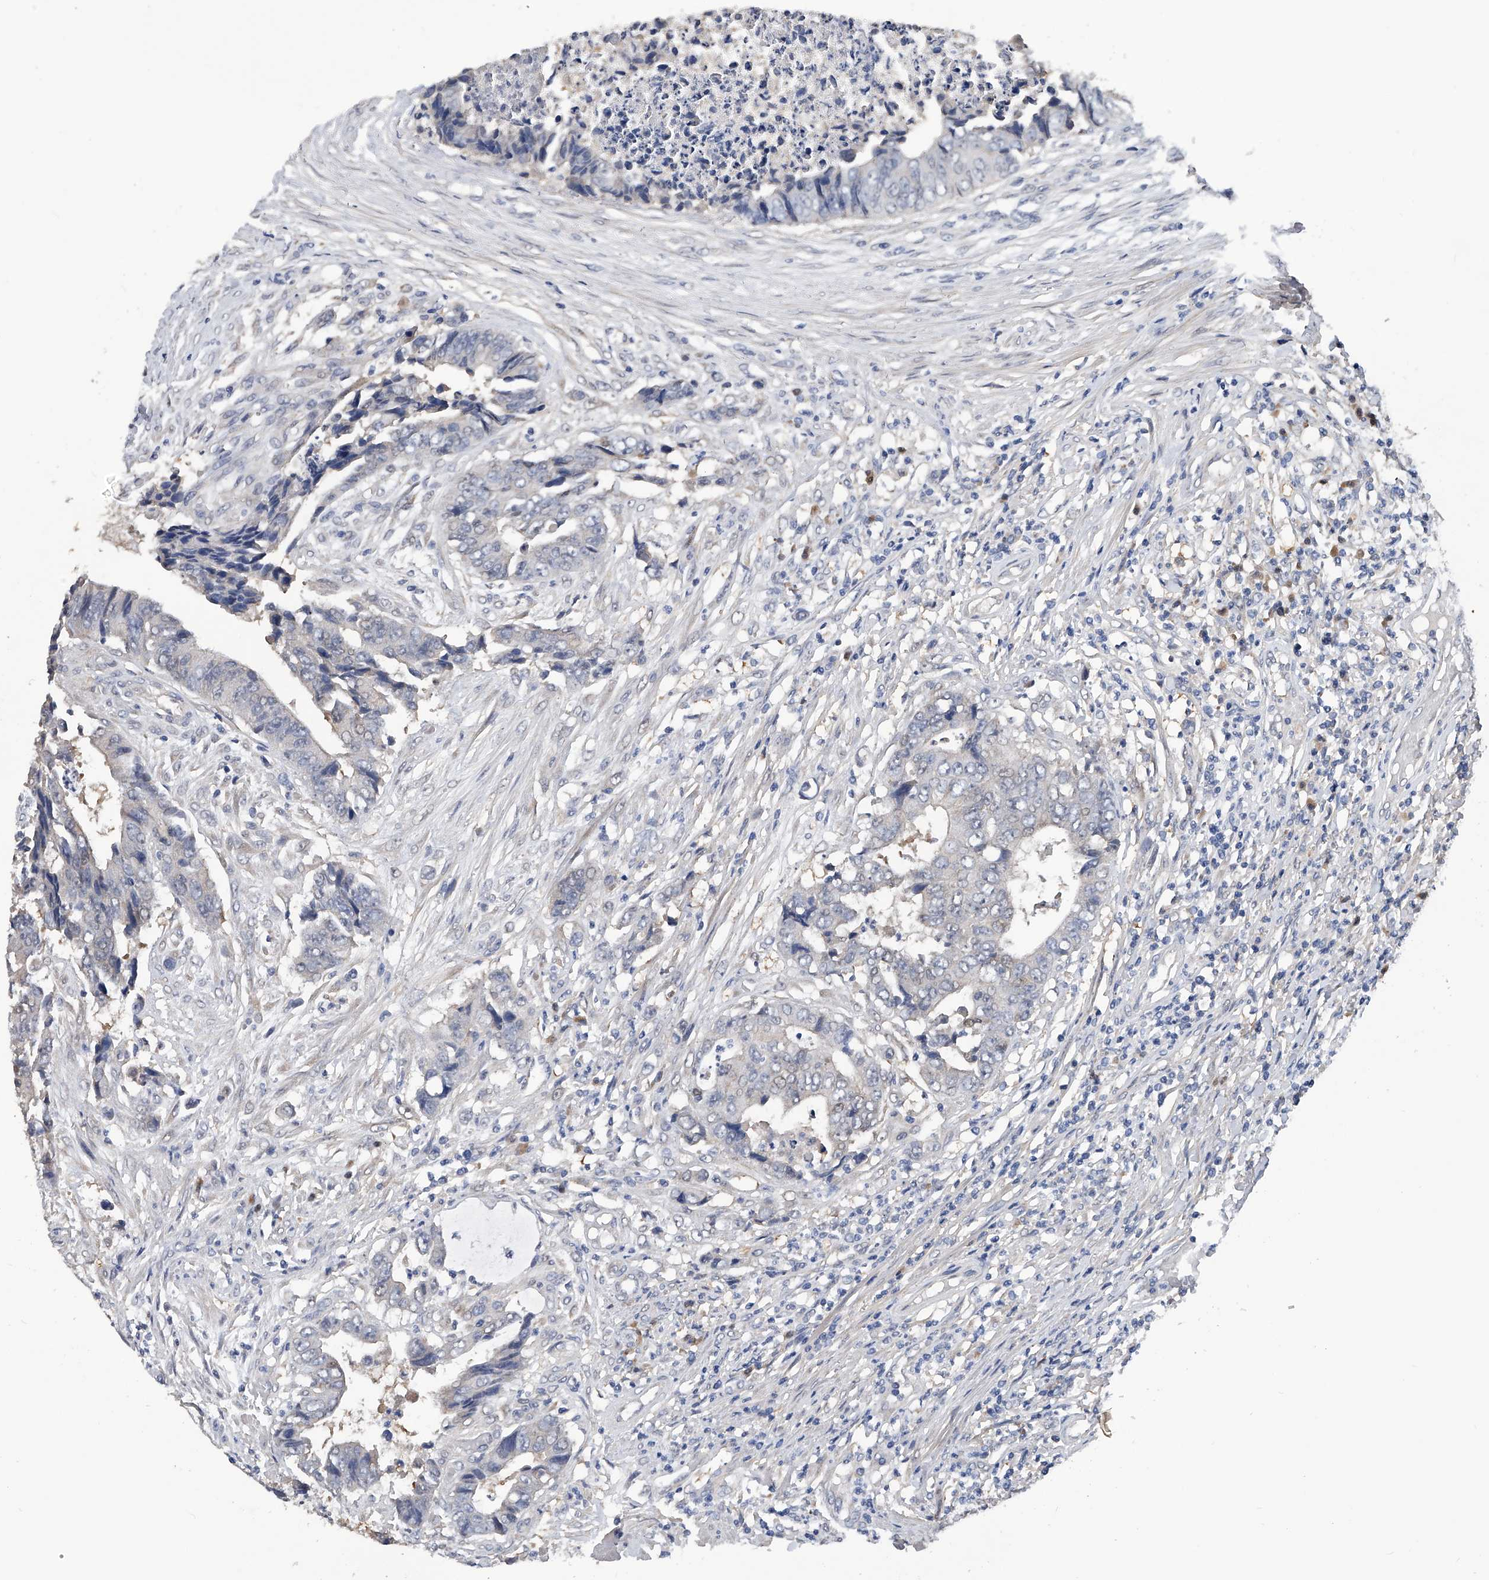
{"staining": {"intensity": "negative", "quantity": "none", "location": "none"}, "tissue": "colorectal cancer", "cell_type": "Tumor cells", "image_type": "cancer", "snomed": [{"axis": "morphology", "description": "Adenocarcinoma, NOS"}, {"axis": "topography", "description": "Rectum"}], "caption": "High magnification brightfield microscopy of colorectal adenocarcinoma stained with DAB (brown) and counterstained with hematoxylin (blue): tumor cells show no significant positivity.", "gene": "PGM3", "patient": {"sex": "male", "age": 84}}